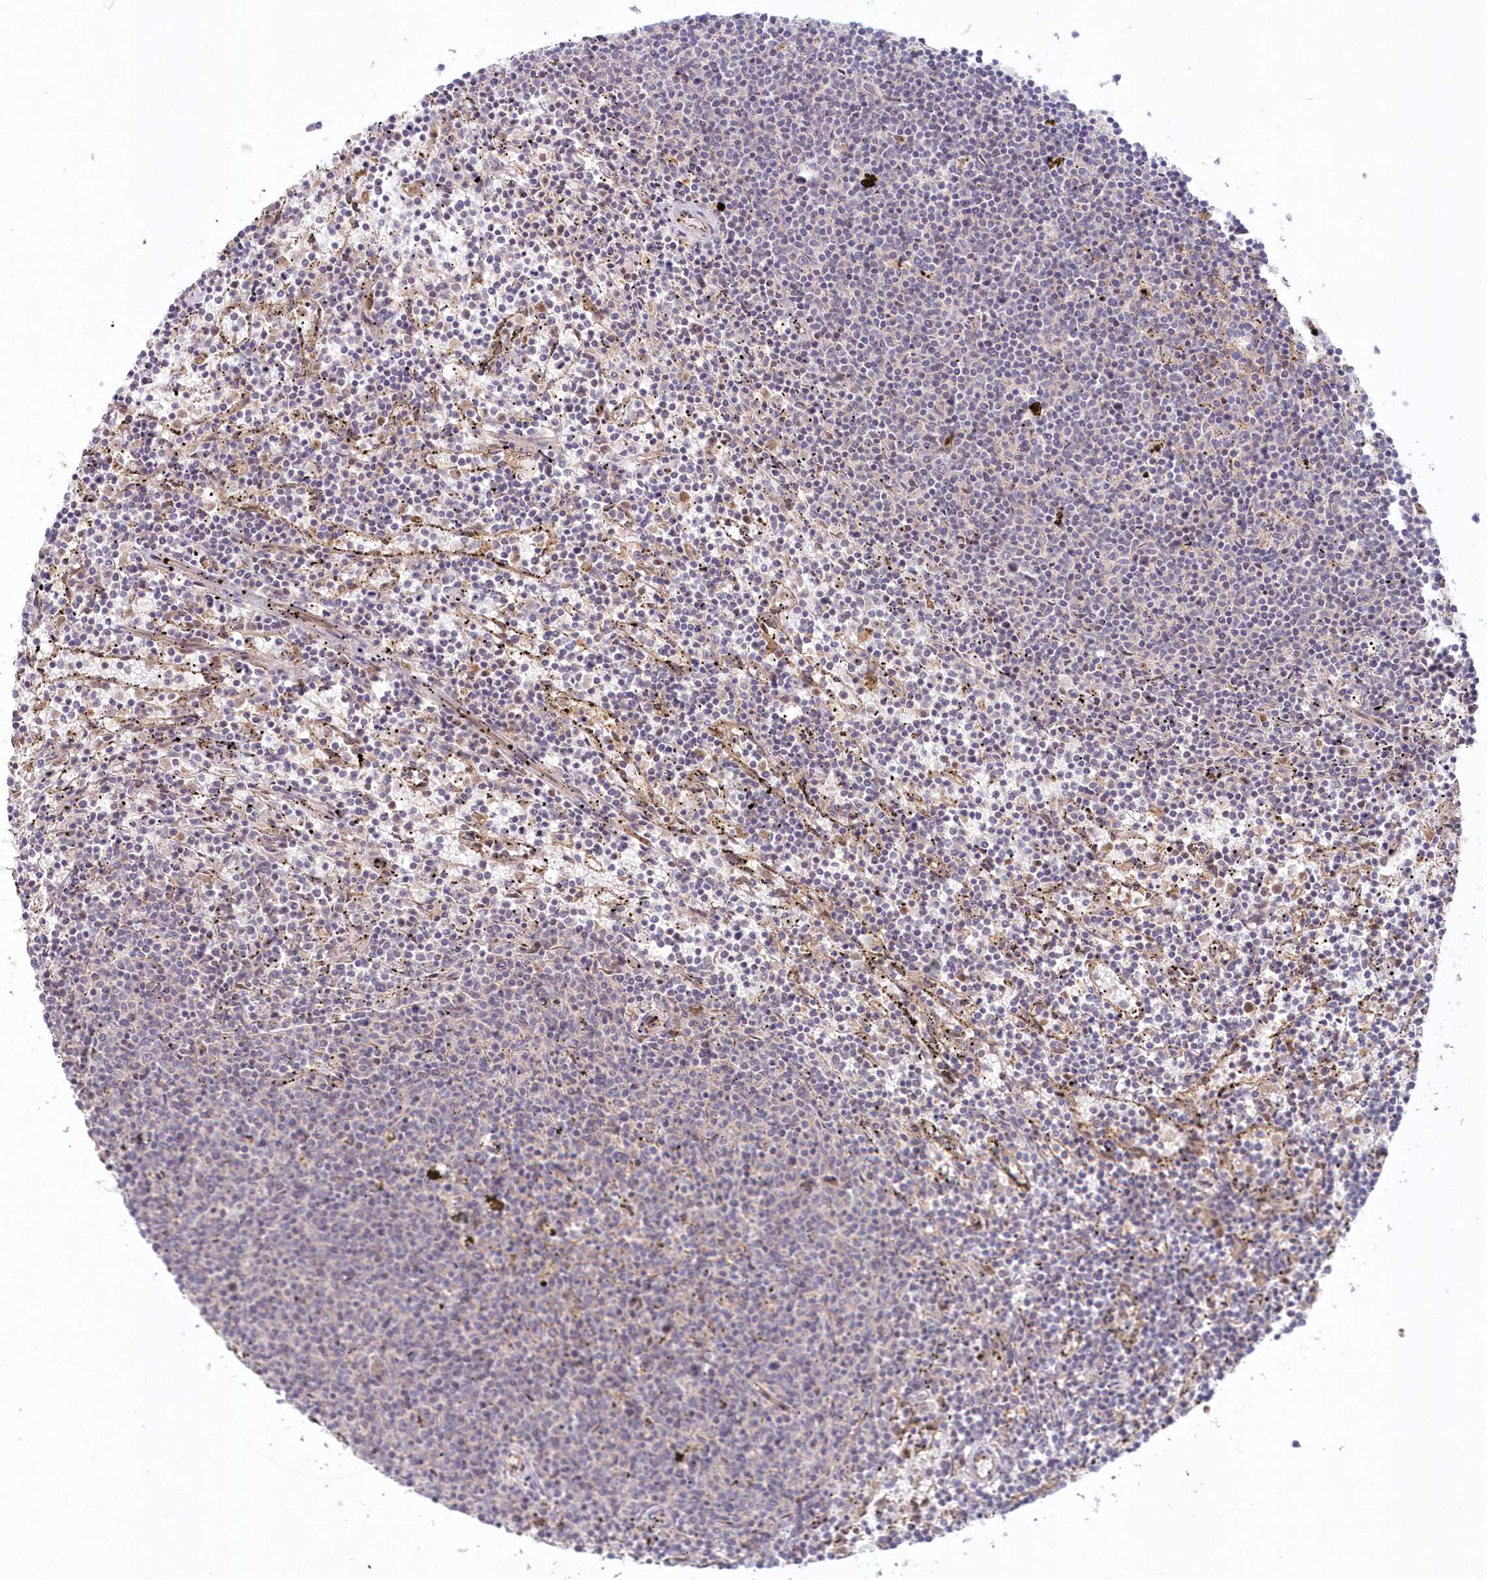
{"staining": {"intensity": "negative", "quantity": "none", "location": "none"}, "tissue": "lymphoma", "cell_type": "Tumor cells", "image_type": "cancer", "snomed": [{"axis": "morphology", "description": "Malignant lymphoma, non-Hodgkin's type, Low grade"}, {"axis": "topography", "description": "Spleen"}], "caption": "Immunohistochemistry of human low-grade malignant lymphoma, non-Hodgkin's type shows no expression in tumor cells.", "gene": "GBE1", "patient": {"sex": "female", "age": 50}}